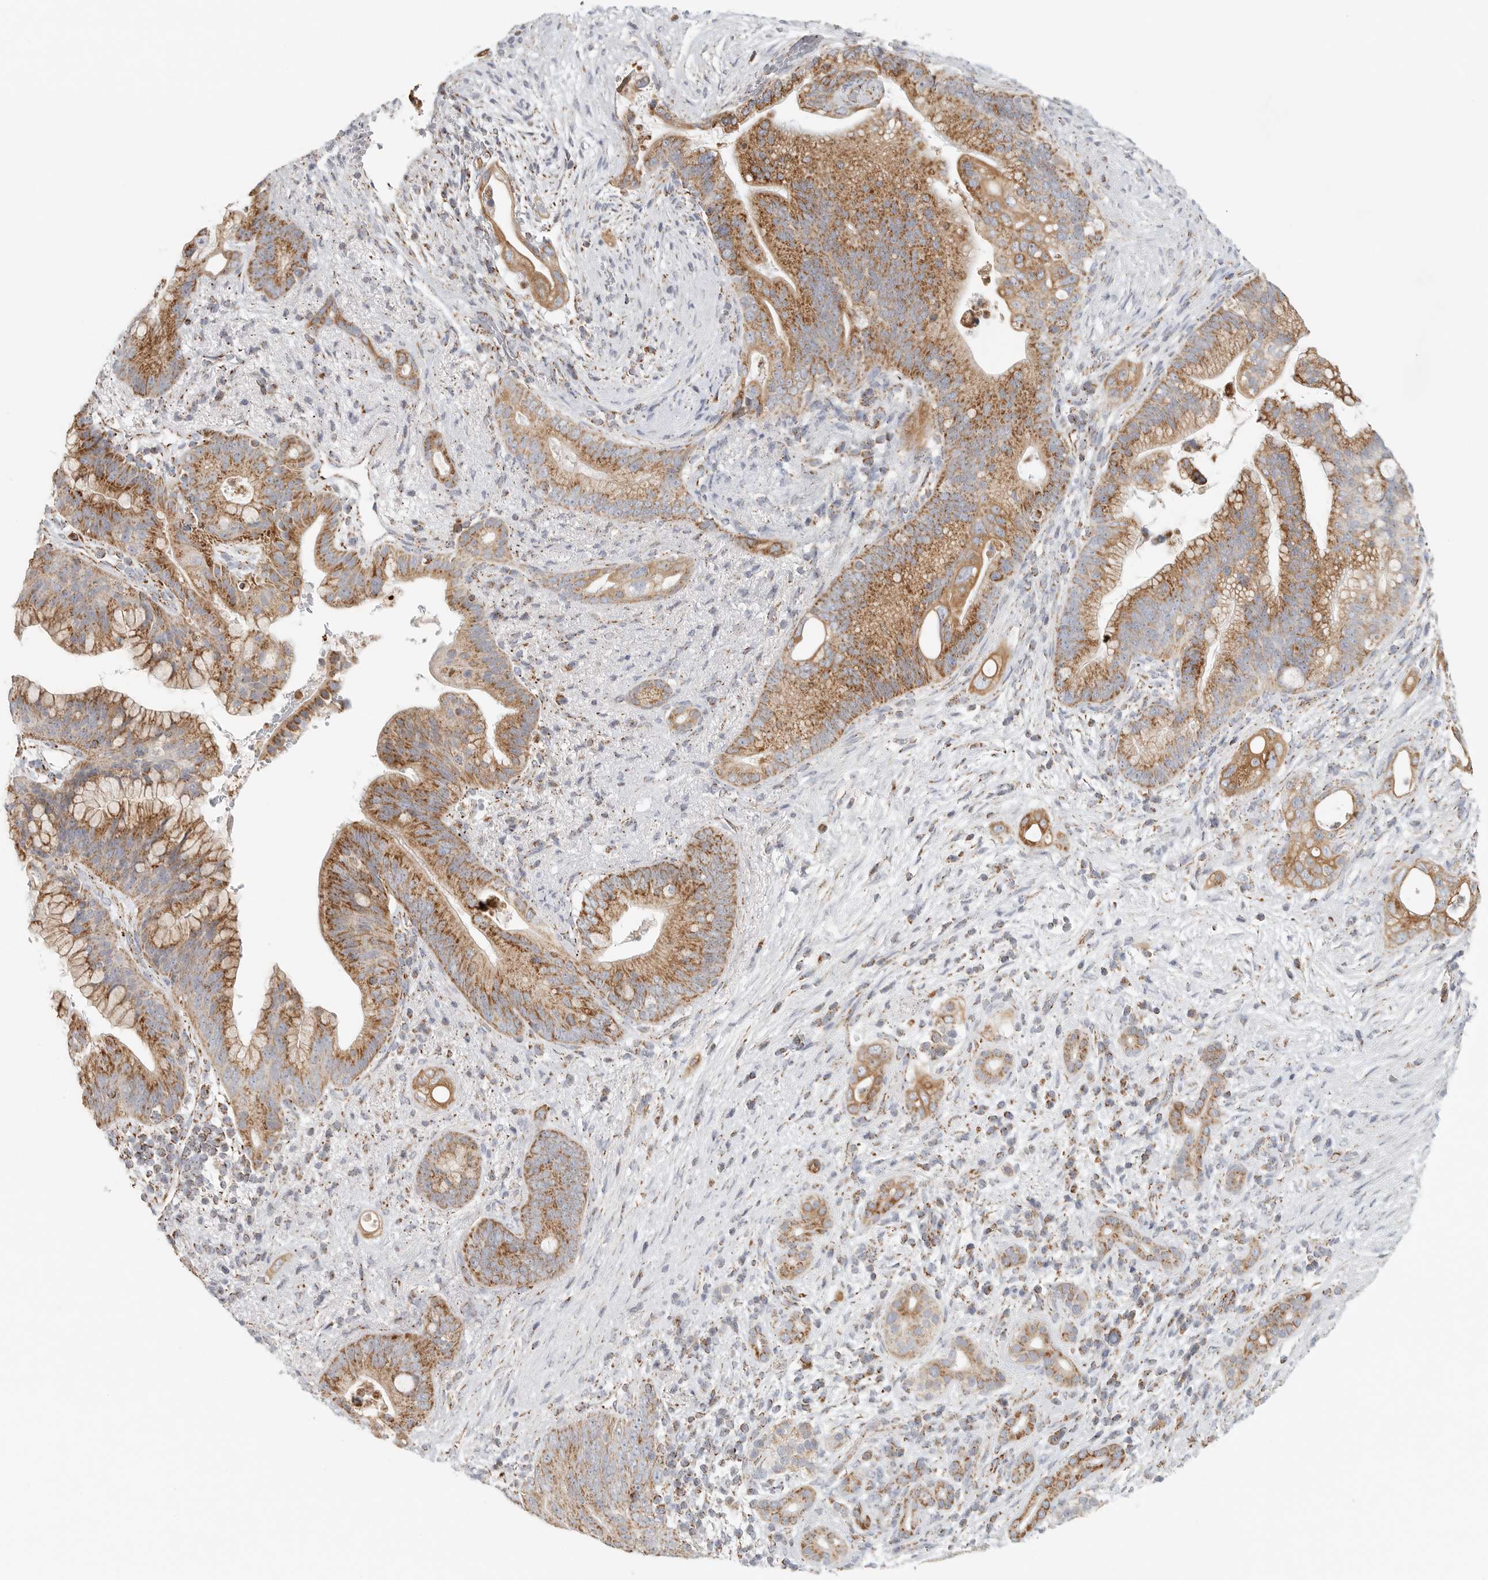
{"staining": {"intensity": "moderate", "quantity": ">75%", "location": "cytoplasmic/membranous"}, "tissue": "pancreatic cancer", "cell_type": "Tumor cells", "image_type": "cancer", "snomed": [{"axis": "morphology", "description": "Adenocarcinoma, NOS"}, {"axis": "topography", "description": "Pancreas"}], "caption": "Protein expression analysis of human pancreatic adenocarcinoma reveals moderate cytoplasmic/membranous staining in approximately >75% of tumor cells.", "gene": "SLC25A26", "patient": {"sex": "male", "age": 53}}